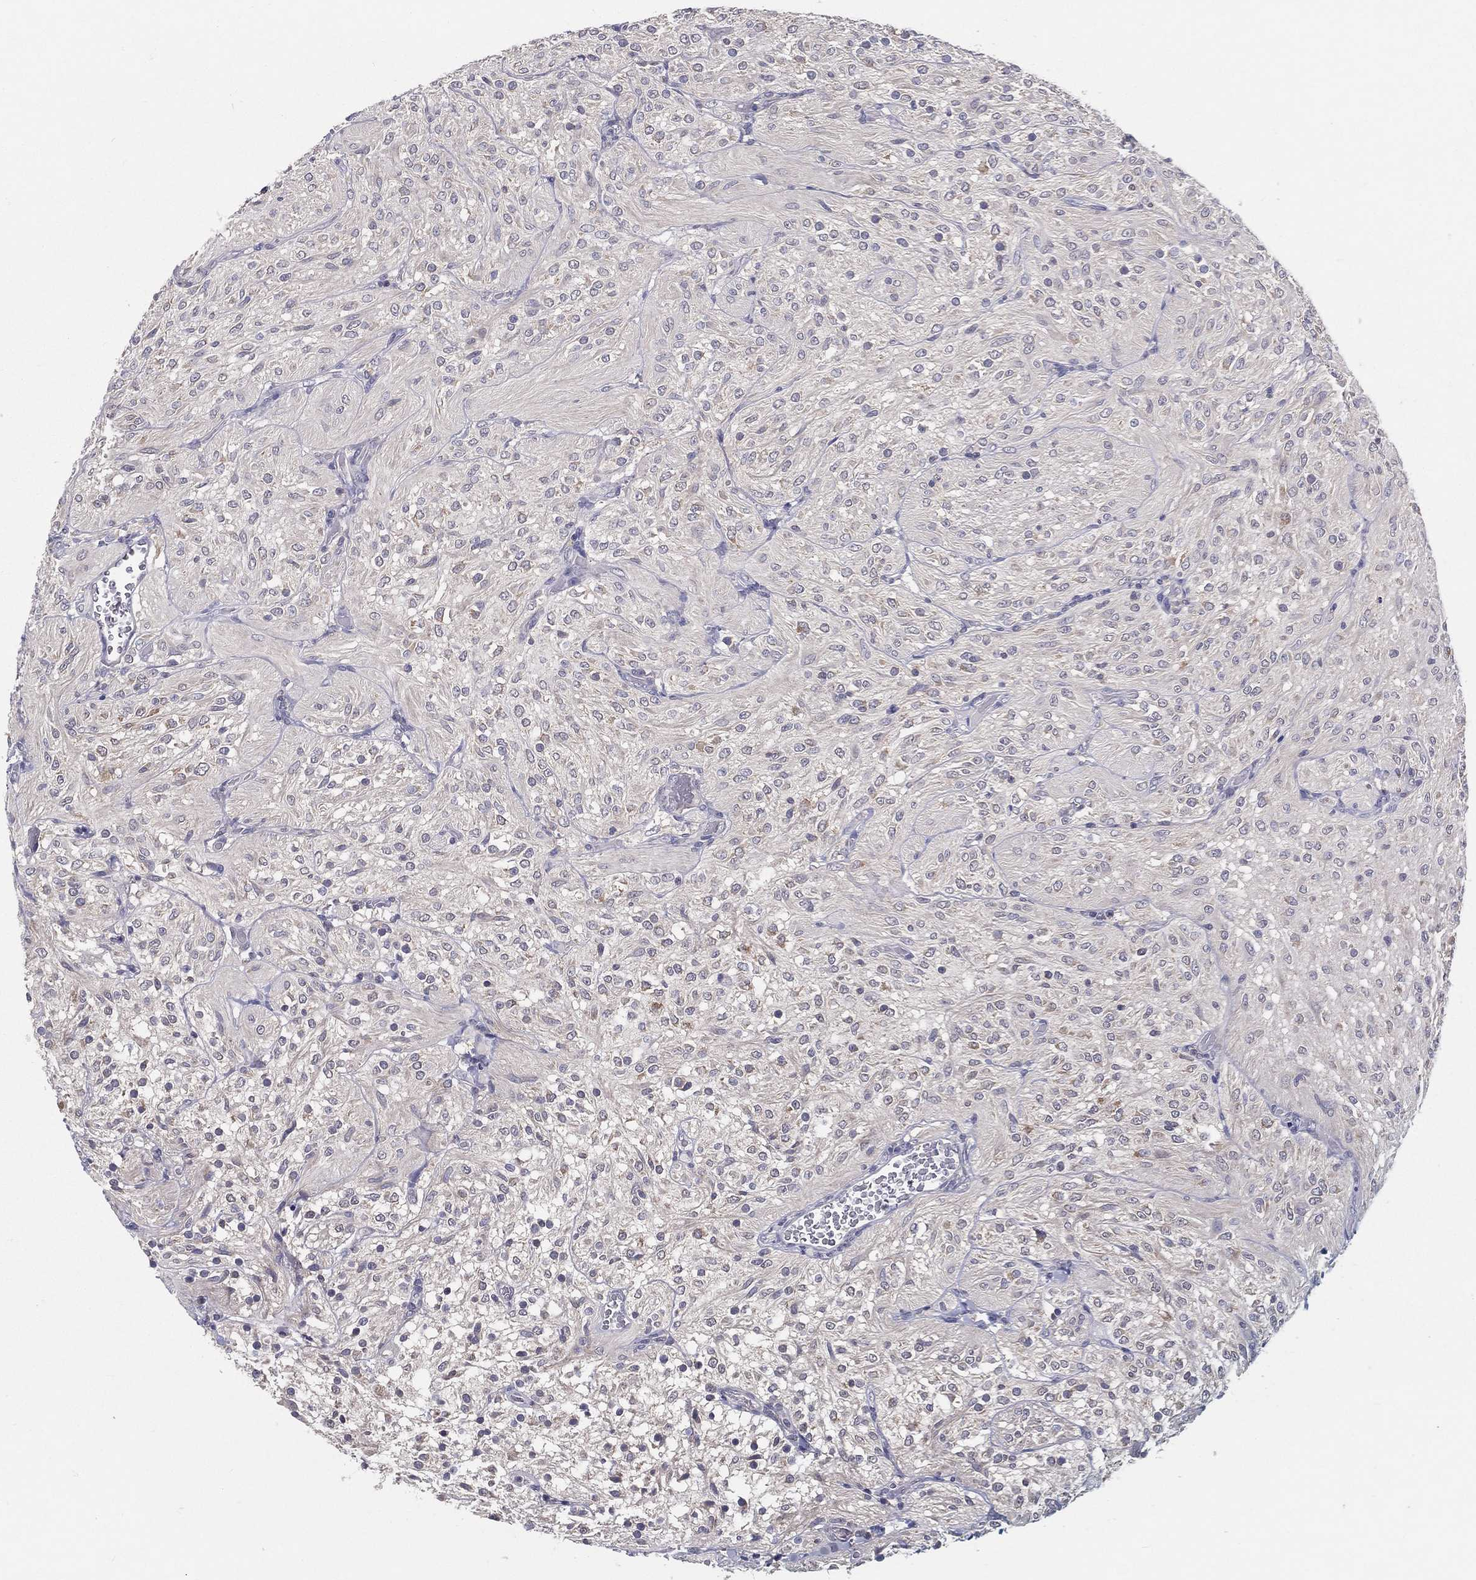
{"staining": {"intensity": "negative", "quantity": "none", "location": "none"}, "tissue": "glioma", "cell_type": "Tumor cells", "image_type": "cancer", "snomed": [{"axis": "morphology", "description": "Glioma, malignant, Low grade"}, {"axis": "topography", "description": "Brain"}], "caption": "There is no significant positivity in tumor cells of low-grade glioma (malignant).", "gene": "PCSK1", "patient": {"sex": "male", "age": 3}}